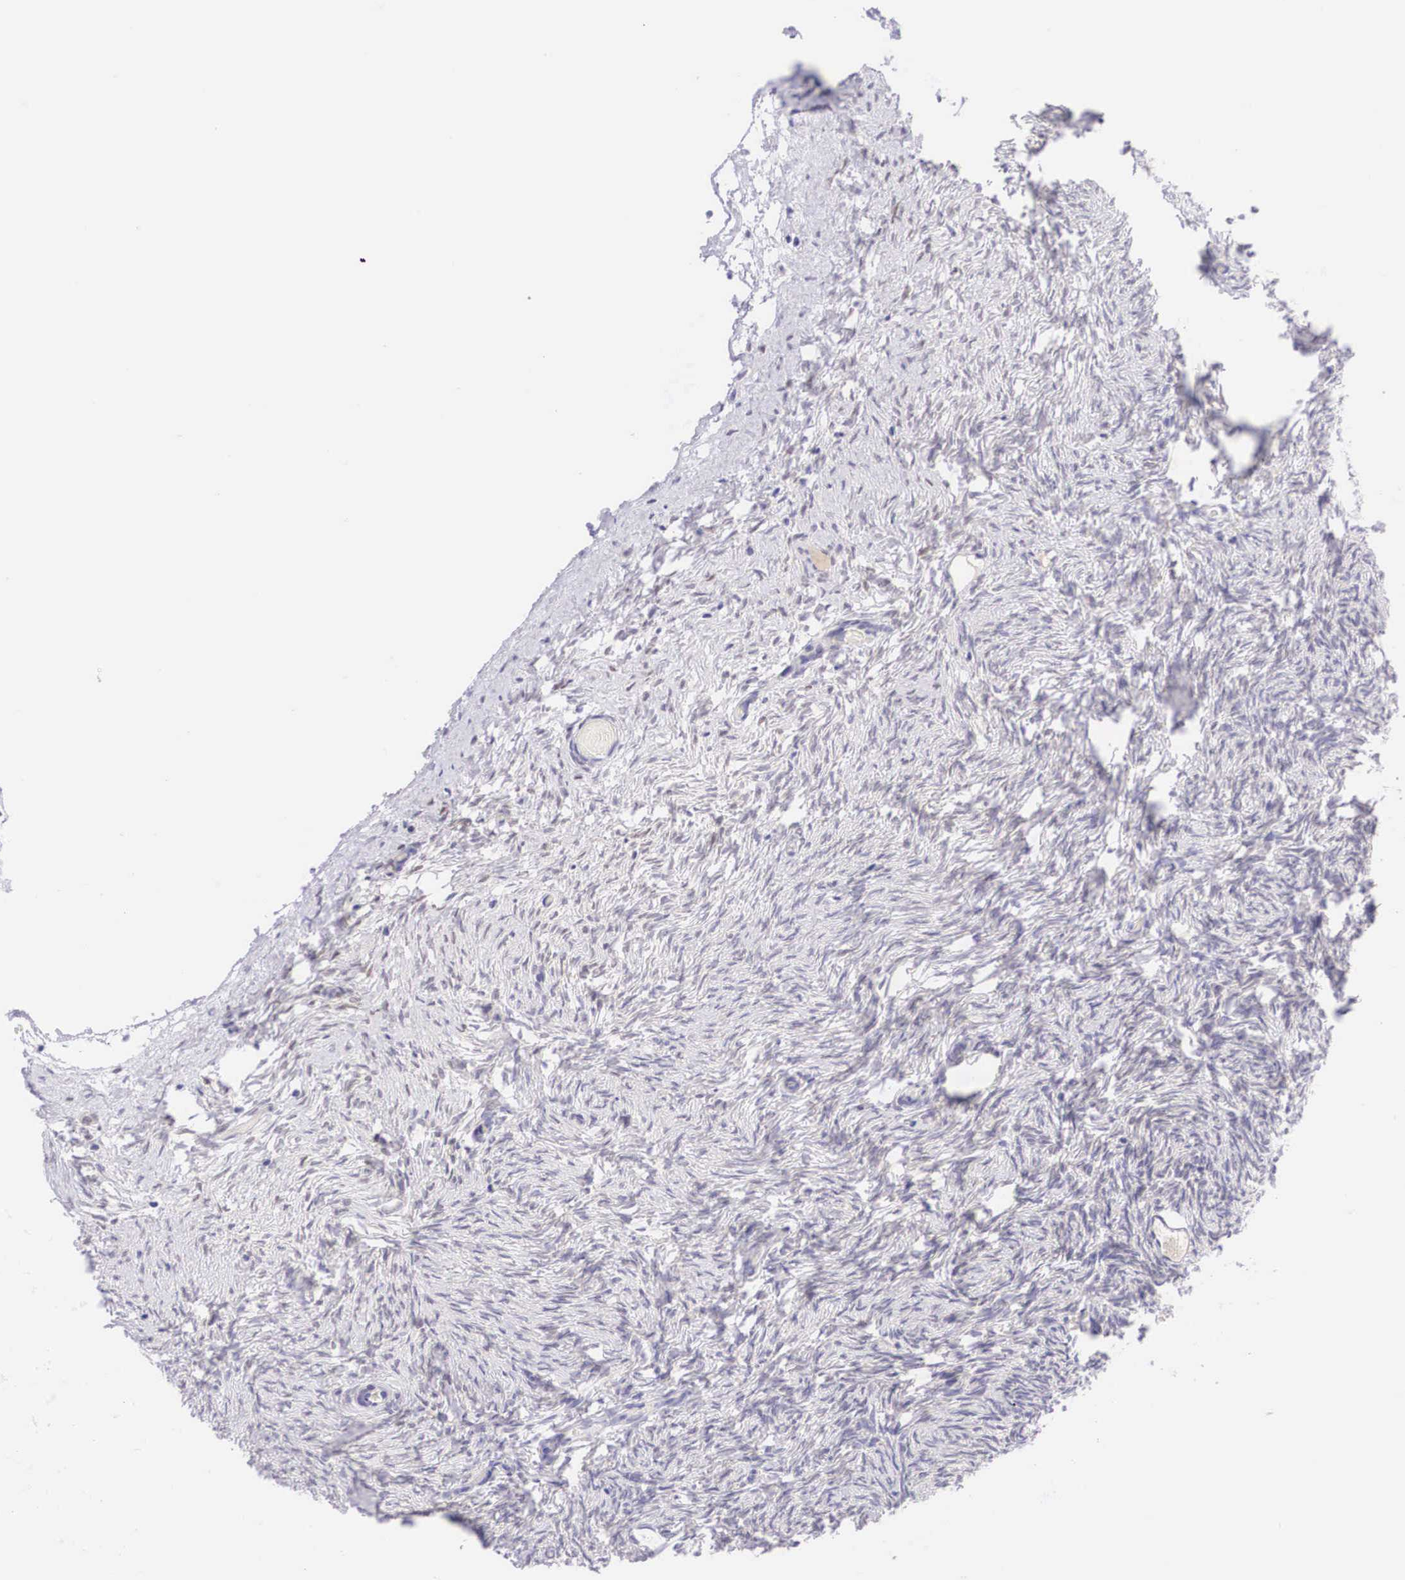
{"staining": {"intensity": "negative", "quantity": "none", "location": "none"}, "tissue": "ovary", "cell_type": "Ovarian stroma cells", "image_type": "normal", "snomed": [{"axis": "morphology", "description": "Normal tissue, NOS"}, {"axis": "topography", "description": "Ovary"}], "caption": "Human ovary stained for a protein using immunohistochemistry (IHC) exhibits no staining in ovarian stroma cells.", "gene": "BCL6", "patient": {"sex": "female", "age": 32}}